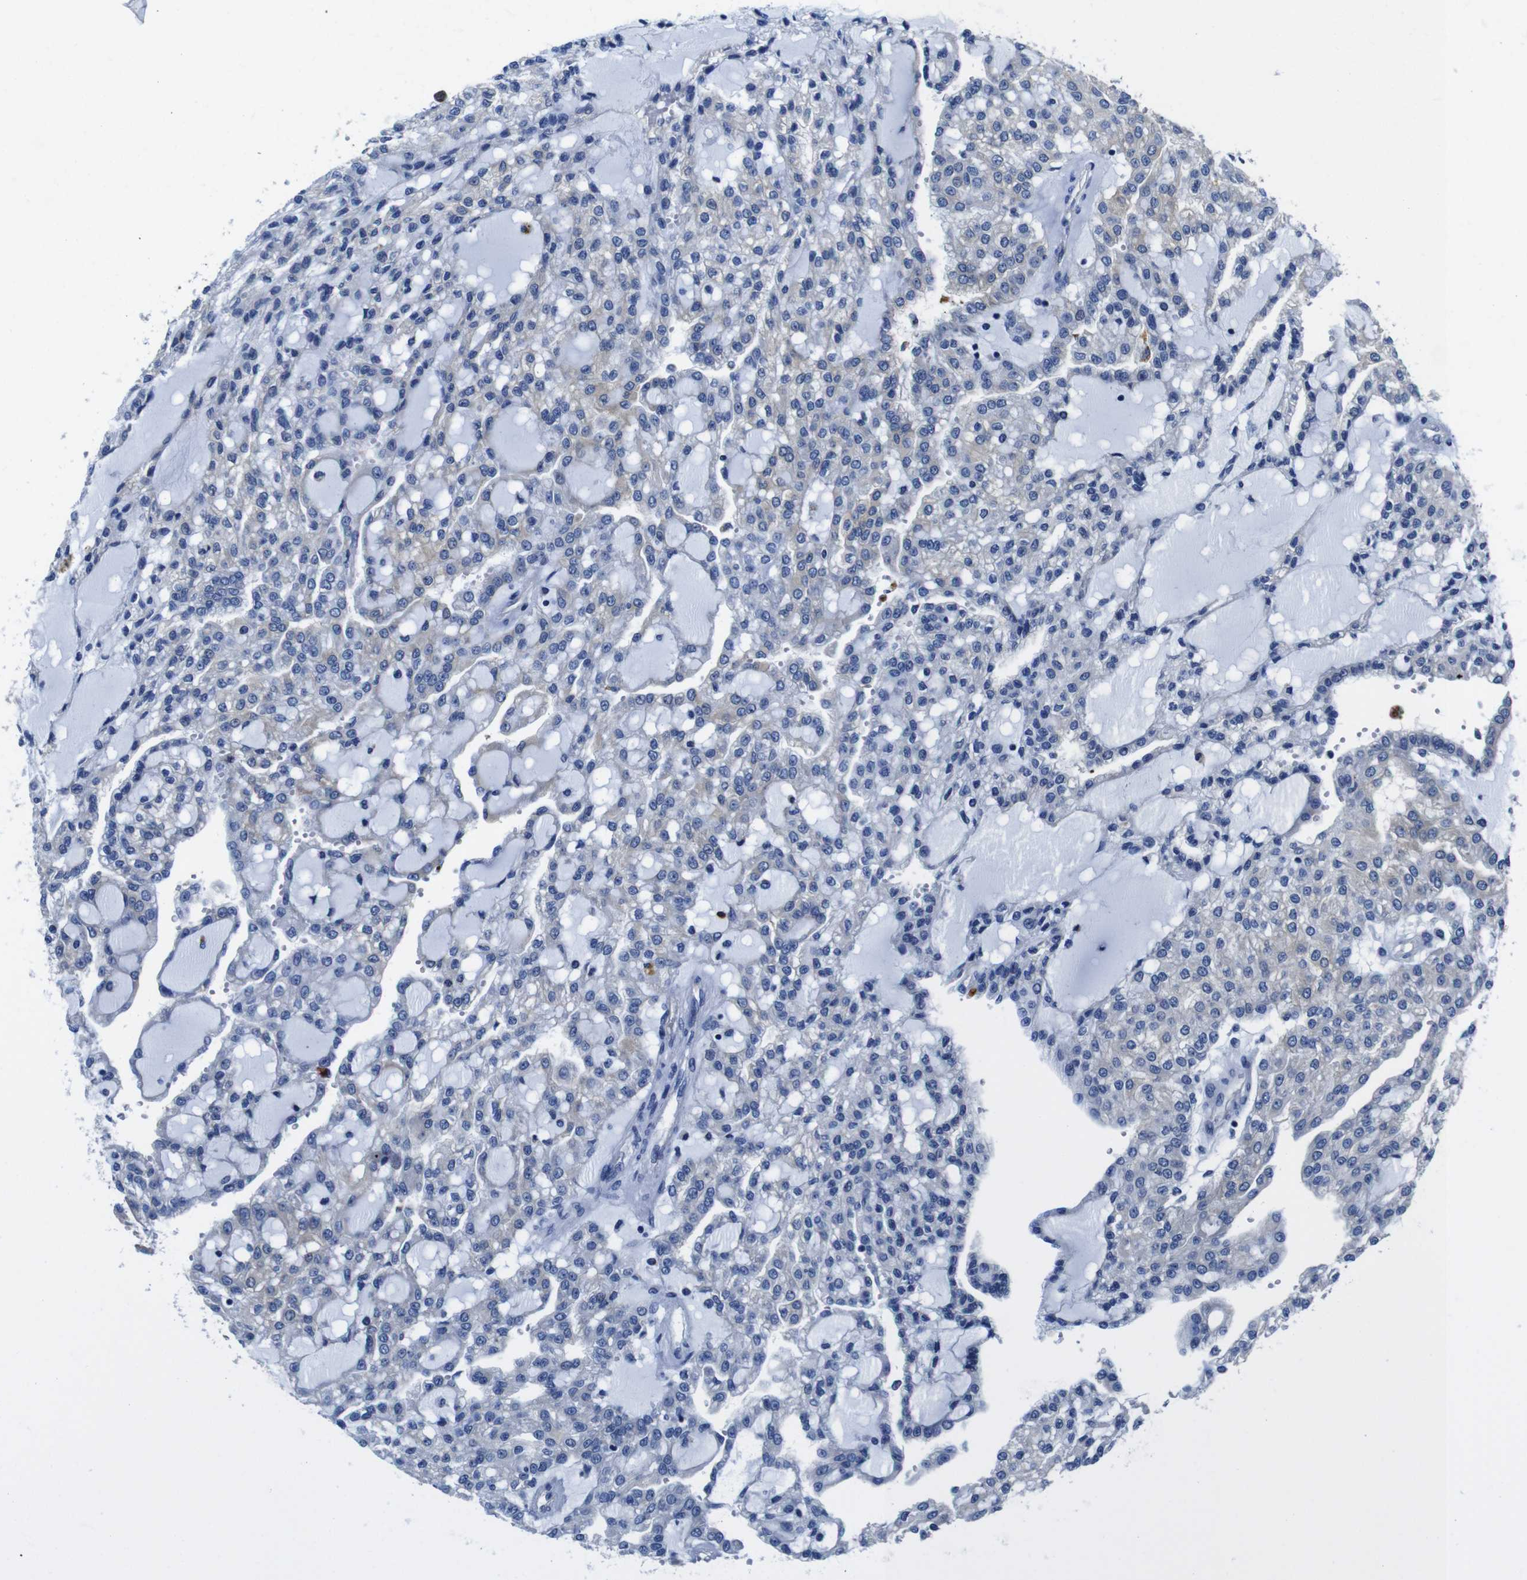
{"staining": {"intensity": "negative", "quantity": "none", "location": "none"}, "tissue": "renal cancer", "cell_type": "Tumor cells", "image_type": "cancer", "snomed": [{"axis": "morphology", "description": "Adenocarcinoma, NOS"}, {"axis": "topography", "description": "Kidney"}], "caption": "A high-resolution micrograph shows immunohistochemistry (IHC) staining of renal adenocarcinoma, which exhibits no significant positivity in tumor cells.", "gene": "GIMAP2", "patient": {"sex": "male", "age": 63}}